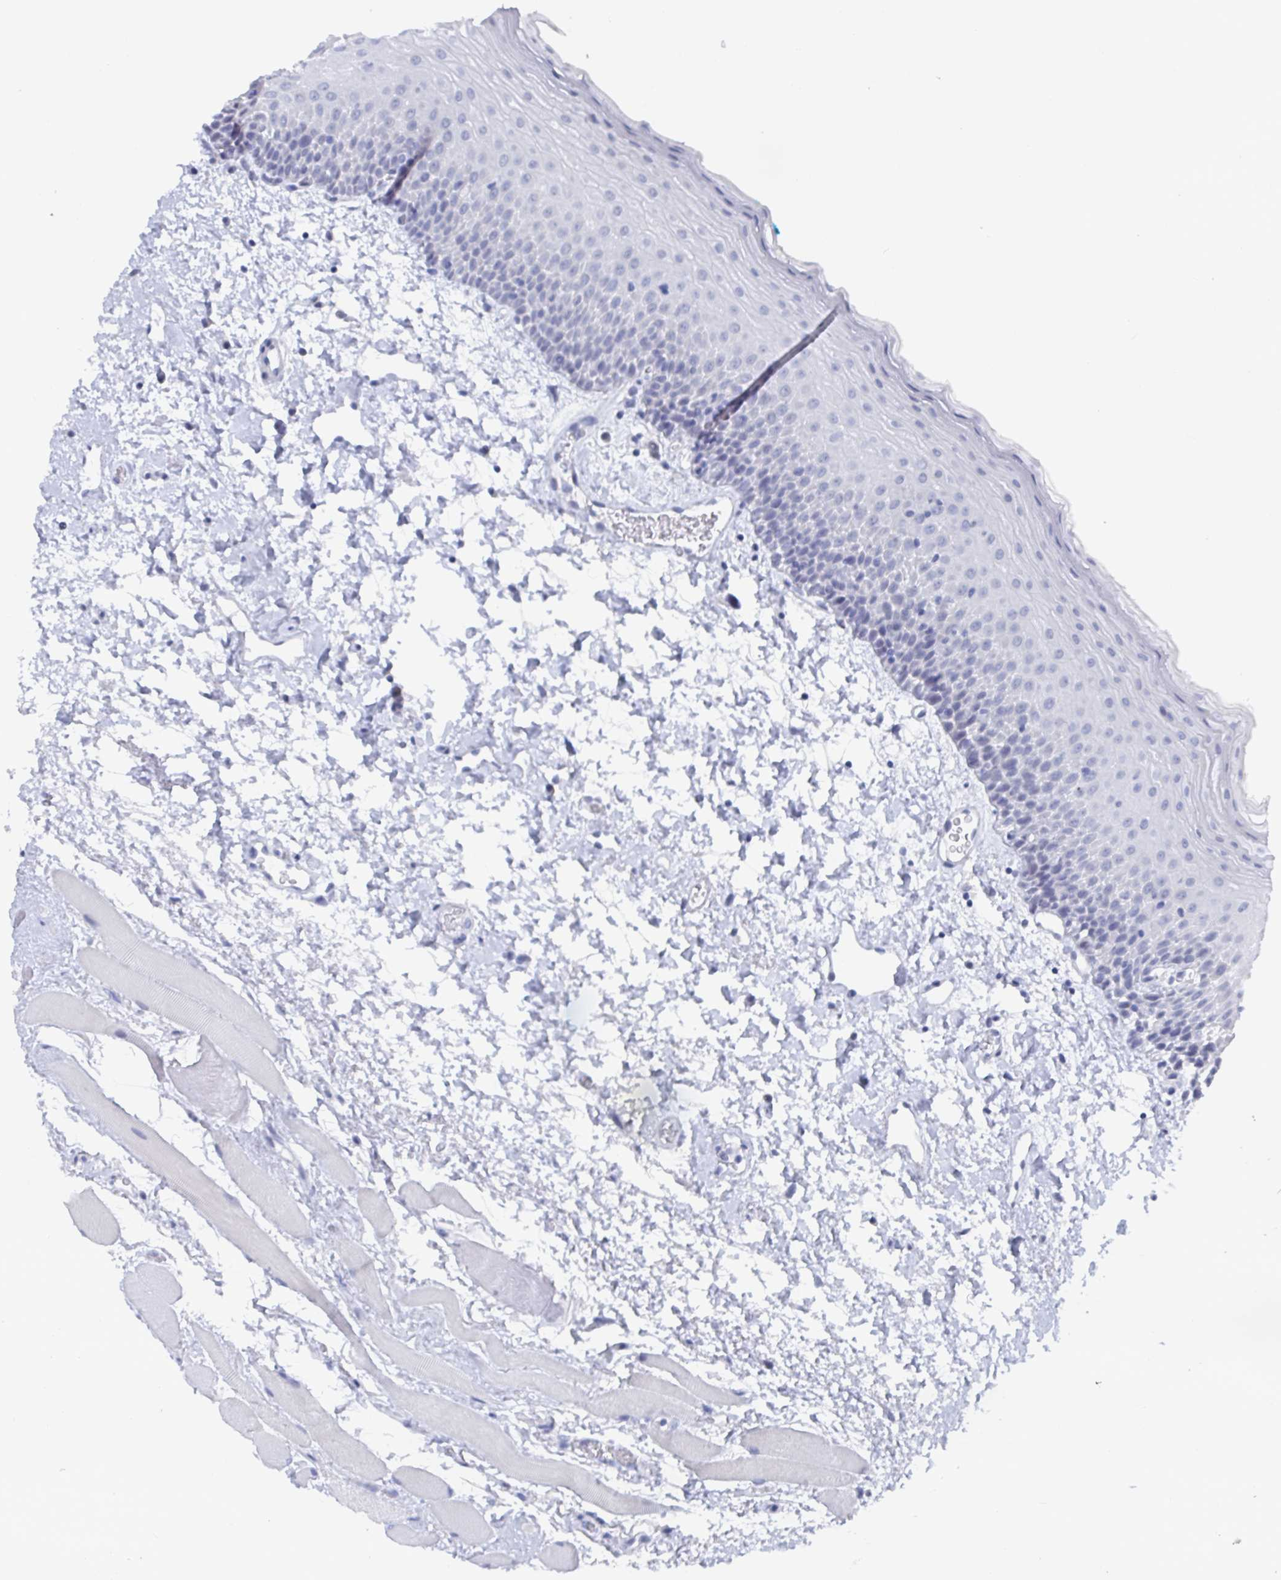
{"staining": {"intensity": "negative", "quantity": "none", "location": "none"}, "tissue": "oral mucosa", "cell_type": "Squamous epithelial cells", "image_type": "normal", "snomed": [{"axis": "morphology", "description": "Normal tissue, NOS"}, {"axis": "topography", "description": "Oral tissue"}], "caption": "Immunohistochemical staining of unremarkable human oral mucosa shows no significant expression in squamous epithelial cells.", "gene": "CAMKV", "patient": {"sex": "female", "age": 82}}